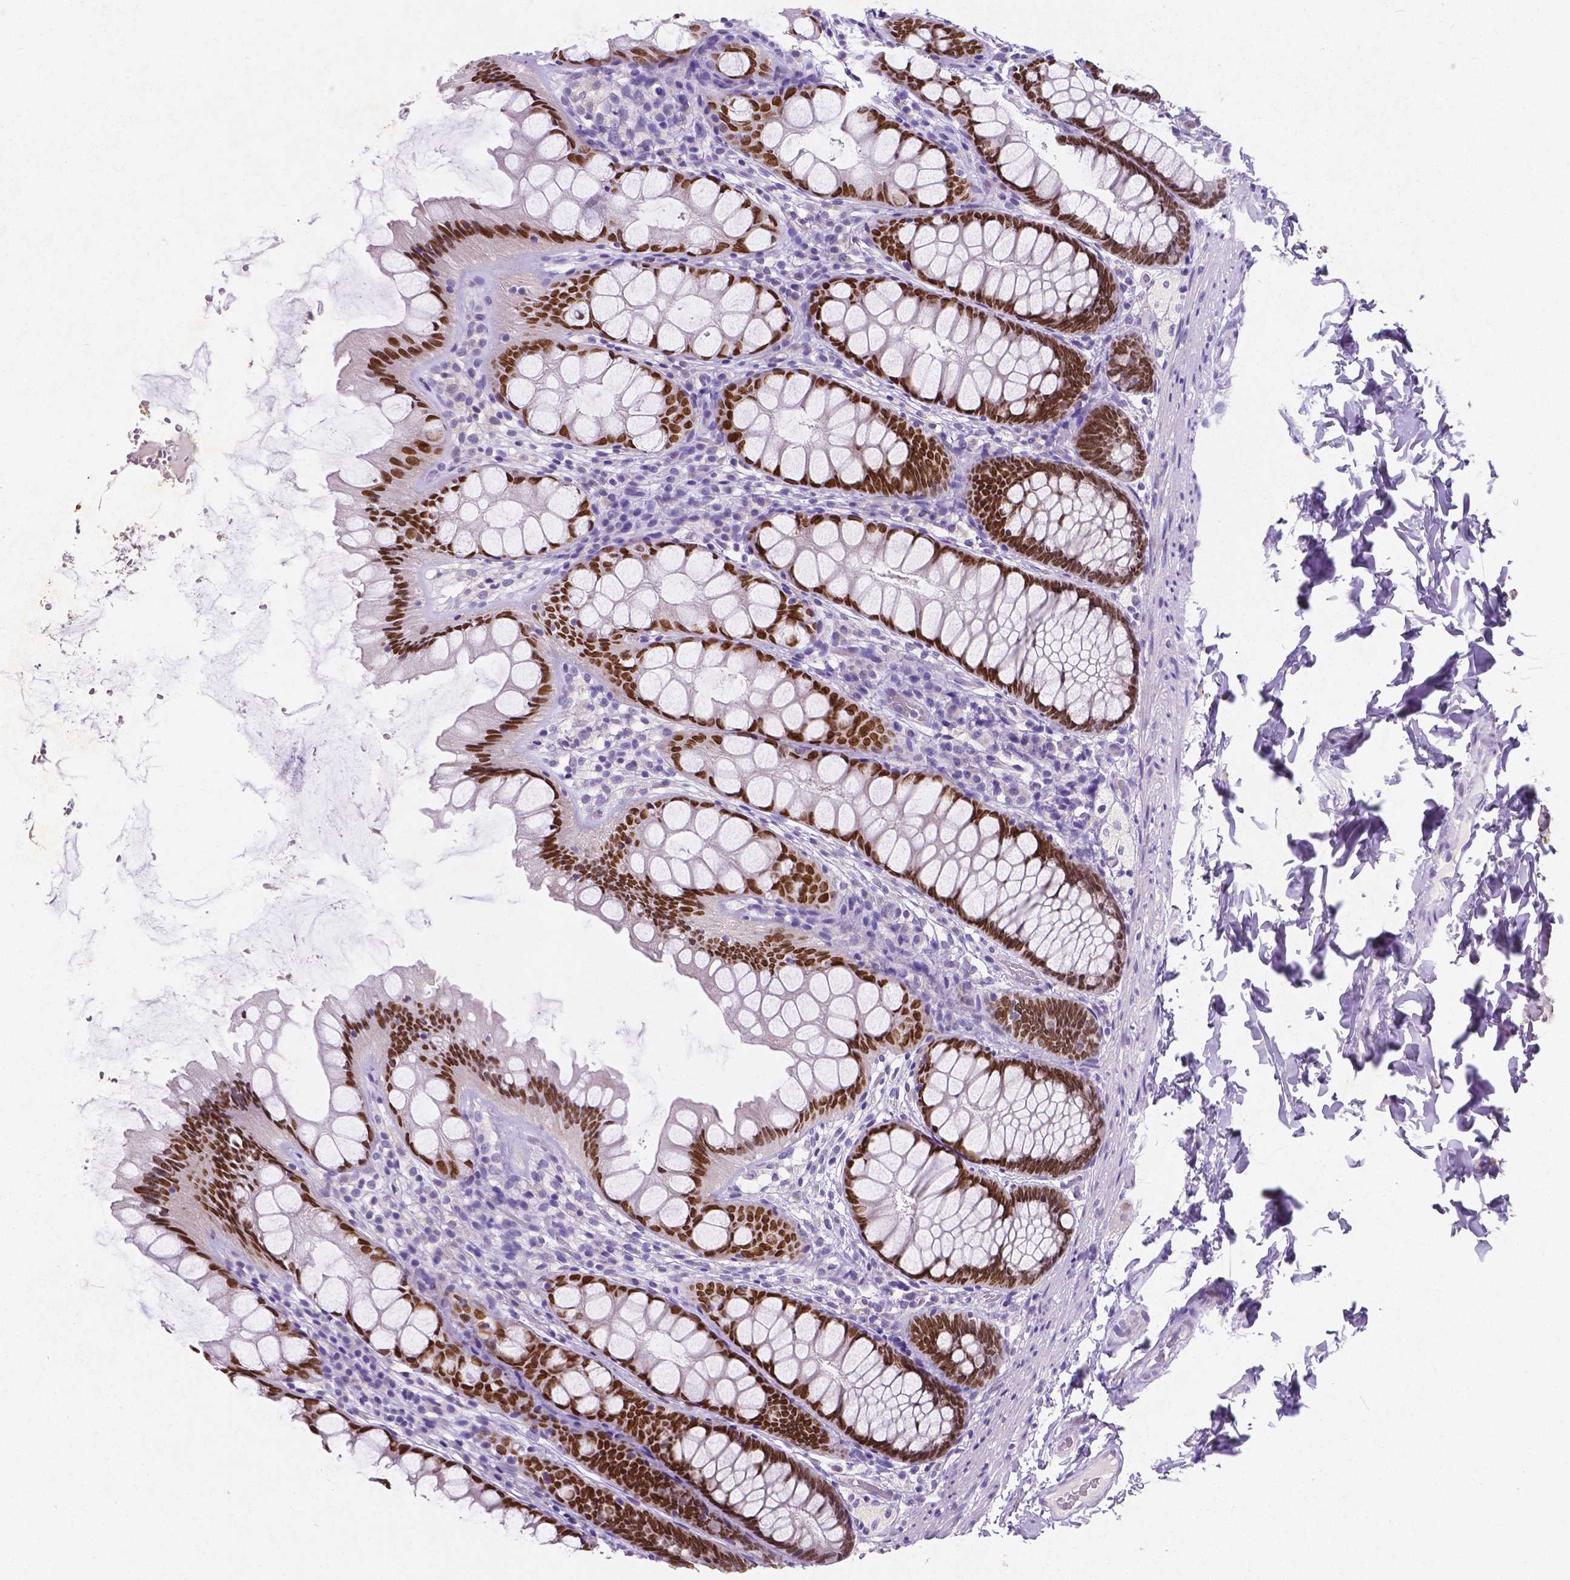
{"staining": {"intensity": "negative", "quantity": "none", "location": "none"}, "tissue": "colon", "cell_type": "Endothelial cells", "image_type": "normal", "snomed": [{"axis": "morphology", "description": "Normal tissue, NOS"}, {"axis": "topography", "description": "Colon"}], "caption": "Image shows no significant protein expression in endothelial cells of normal colon.", "gene": "SATB2", "patient": {"sex": "male", "age": 47}}